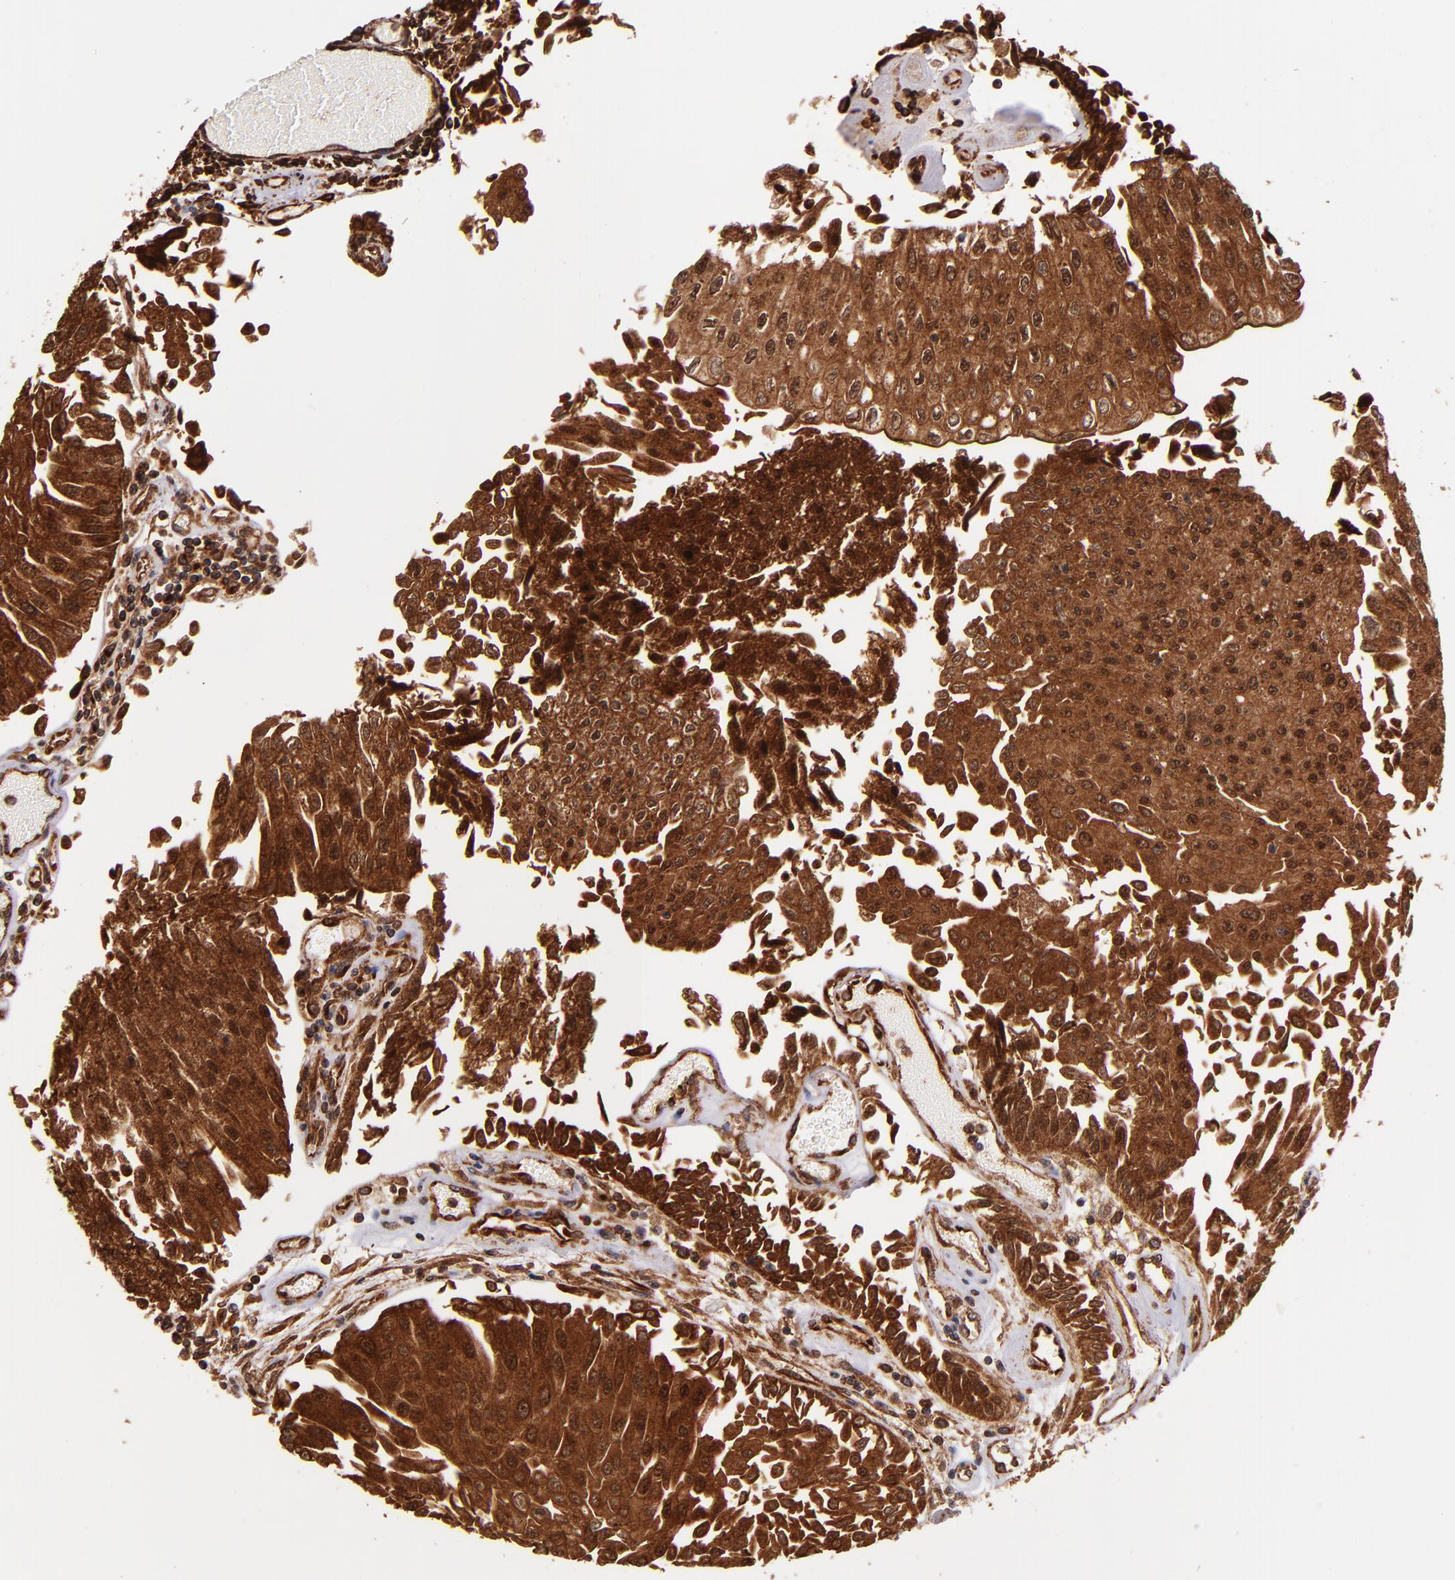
{"staining": {"intensity": "strong", "quantity": ">75%", "location": "cytoplasmic/membranous,nuclear"}, "tissue": "urothelial cancer", "cell_type": "Tumor cells", "image_type": "cancer", "snomed": [{"axis": "morphology", "description": "Urothelial carcinoma, Low grade"}, {"axis": "topography", "description": "Urinary bladder"}], "caption": "Immunohistochemistry (IHC) image of neoplastic tissue: human urothelial cancer stained using IHC demonstrates high levels of strong protein expression localized specifically in the cytoplasmic/membranous and nuclear of tumor cells, appearing as a cytoplasmic/membranous and nuclear brown color.", "gene": "STX8", "patient": {"sex": "male", "age": 86}}